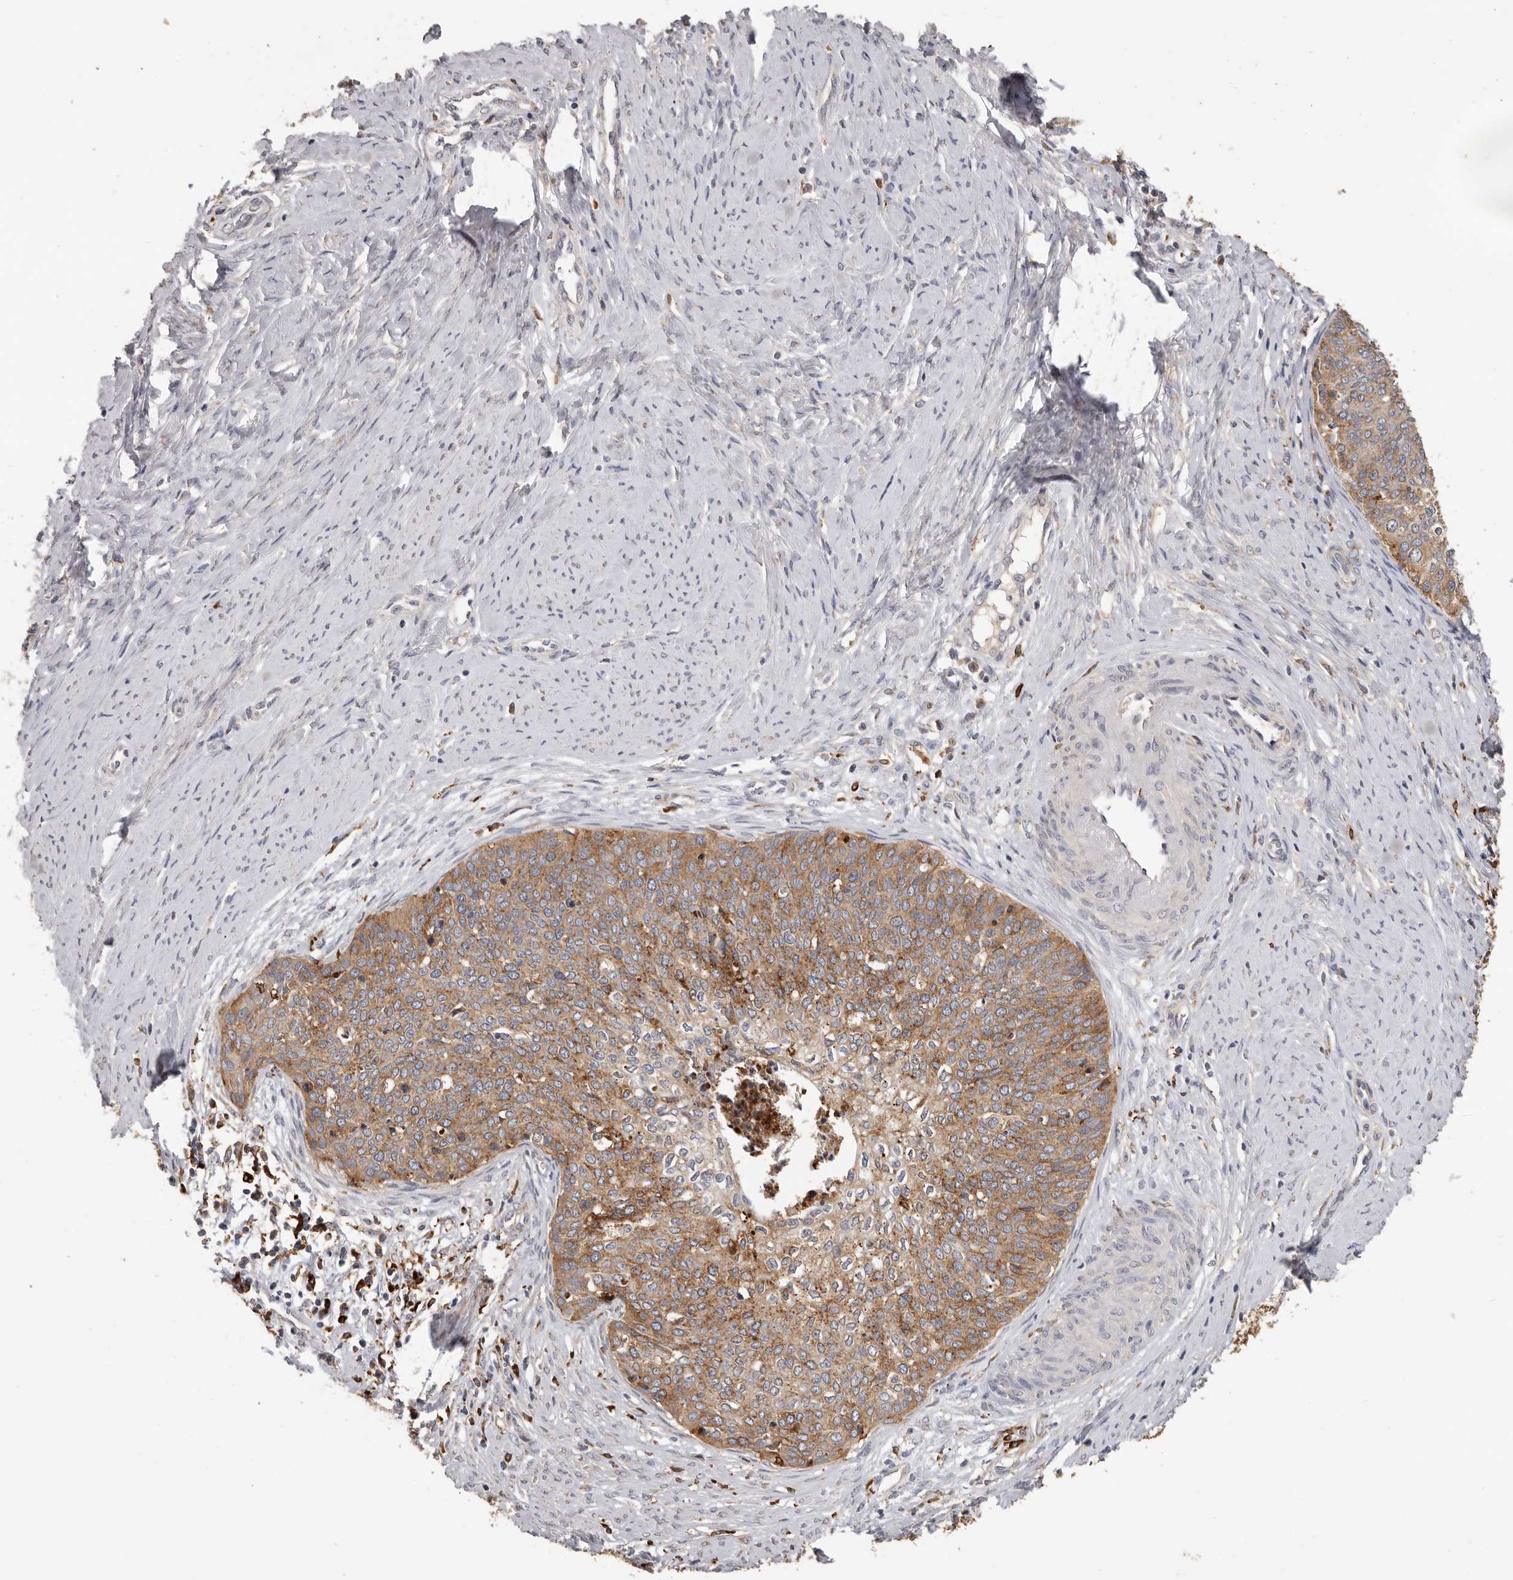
{"staining": {"intensity": "moderate", "quantity": ">75%", "location": "cytoplasmic/membranous"}, "tissue": "cervical cancer", "cell_type": "Tumor cells", "image_type": "cancer", "snomed": [{"axis": "morphology", "description": "Squamous cell carcinoma, NOS"}, {"axis": "topography", "description": "Cervix"}], "caption": "Human cervical cancer (squamous cell carcinoma) stained with a protein marker exhibits moderate staining in tumor cells.", "gene": "TFRC", "patient": {"sex": "female", "age": 37}}